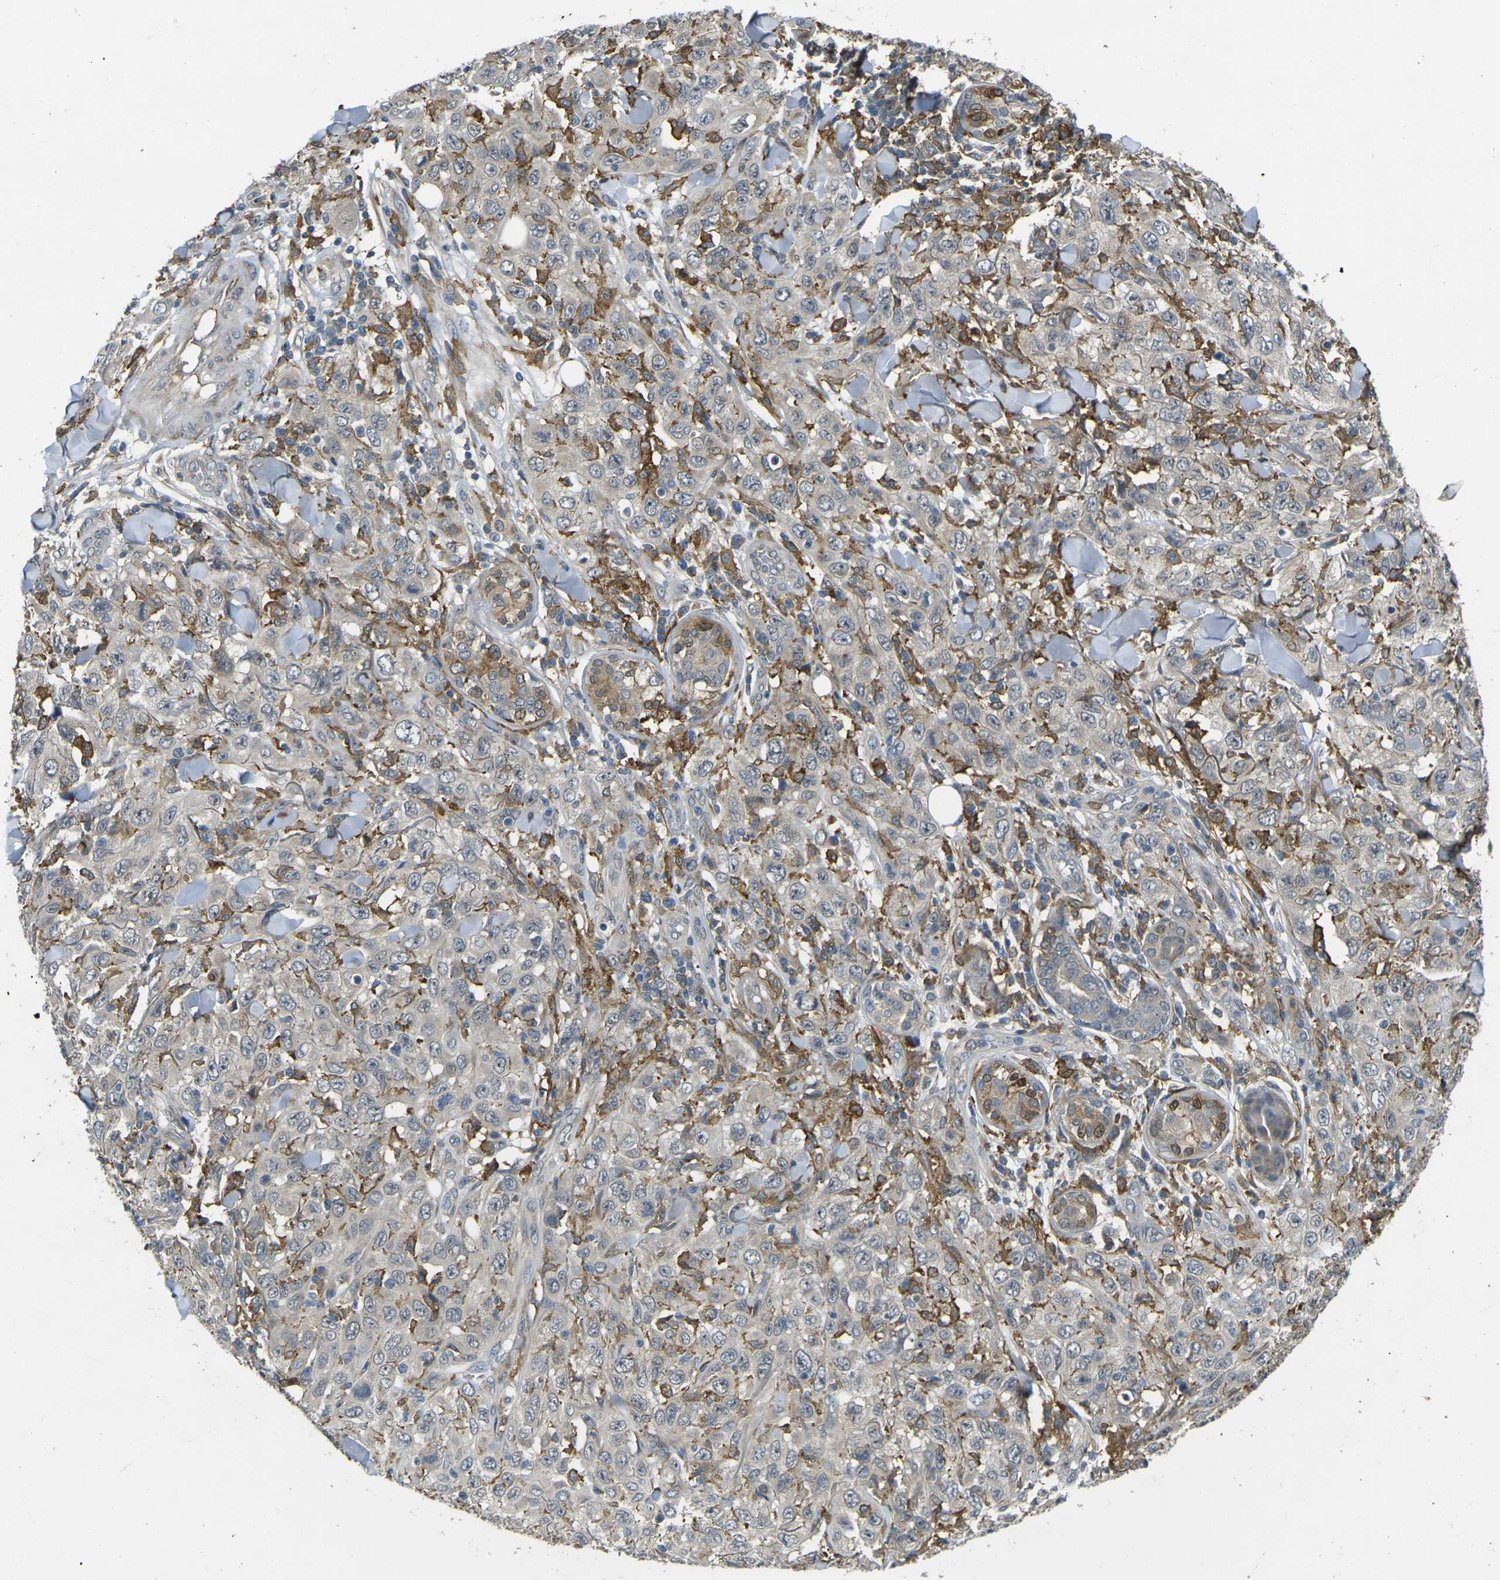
{"staining": {"intensity": "weak", "quantity": ">75%", "location": "cytoplasmic/membranous"}, "tissue": "skin cancer", "cell_type": "Tumor cells", "image_type": "cancer", "snomed": [{"axis": "morphology", "description": "Squamous cell carcinoma, NOS"}, {"axis": "topography", "description": "Skin"}], "caption": "Immunohistochemistry (IHC) photomicrograph of neoplastic tissue: skin cancer stained using IHC displays low levels of weak protein expression localized specifically in the cytoplasmic/membranous of tumor cells, appearing as a cytoplasmic/membranous brown color.", "gene": "PIGL", "patient": {"sex": "female", "age": 88}}